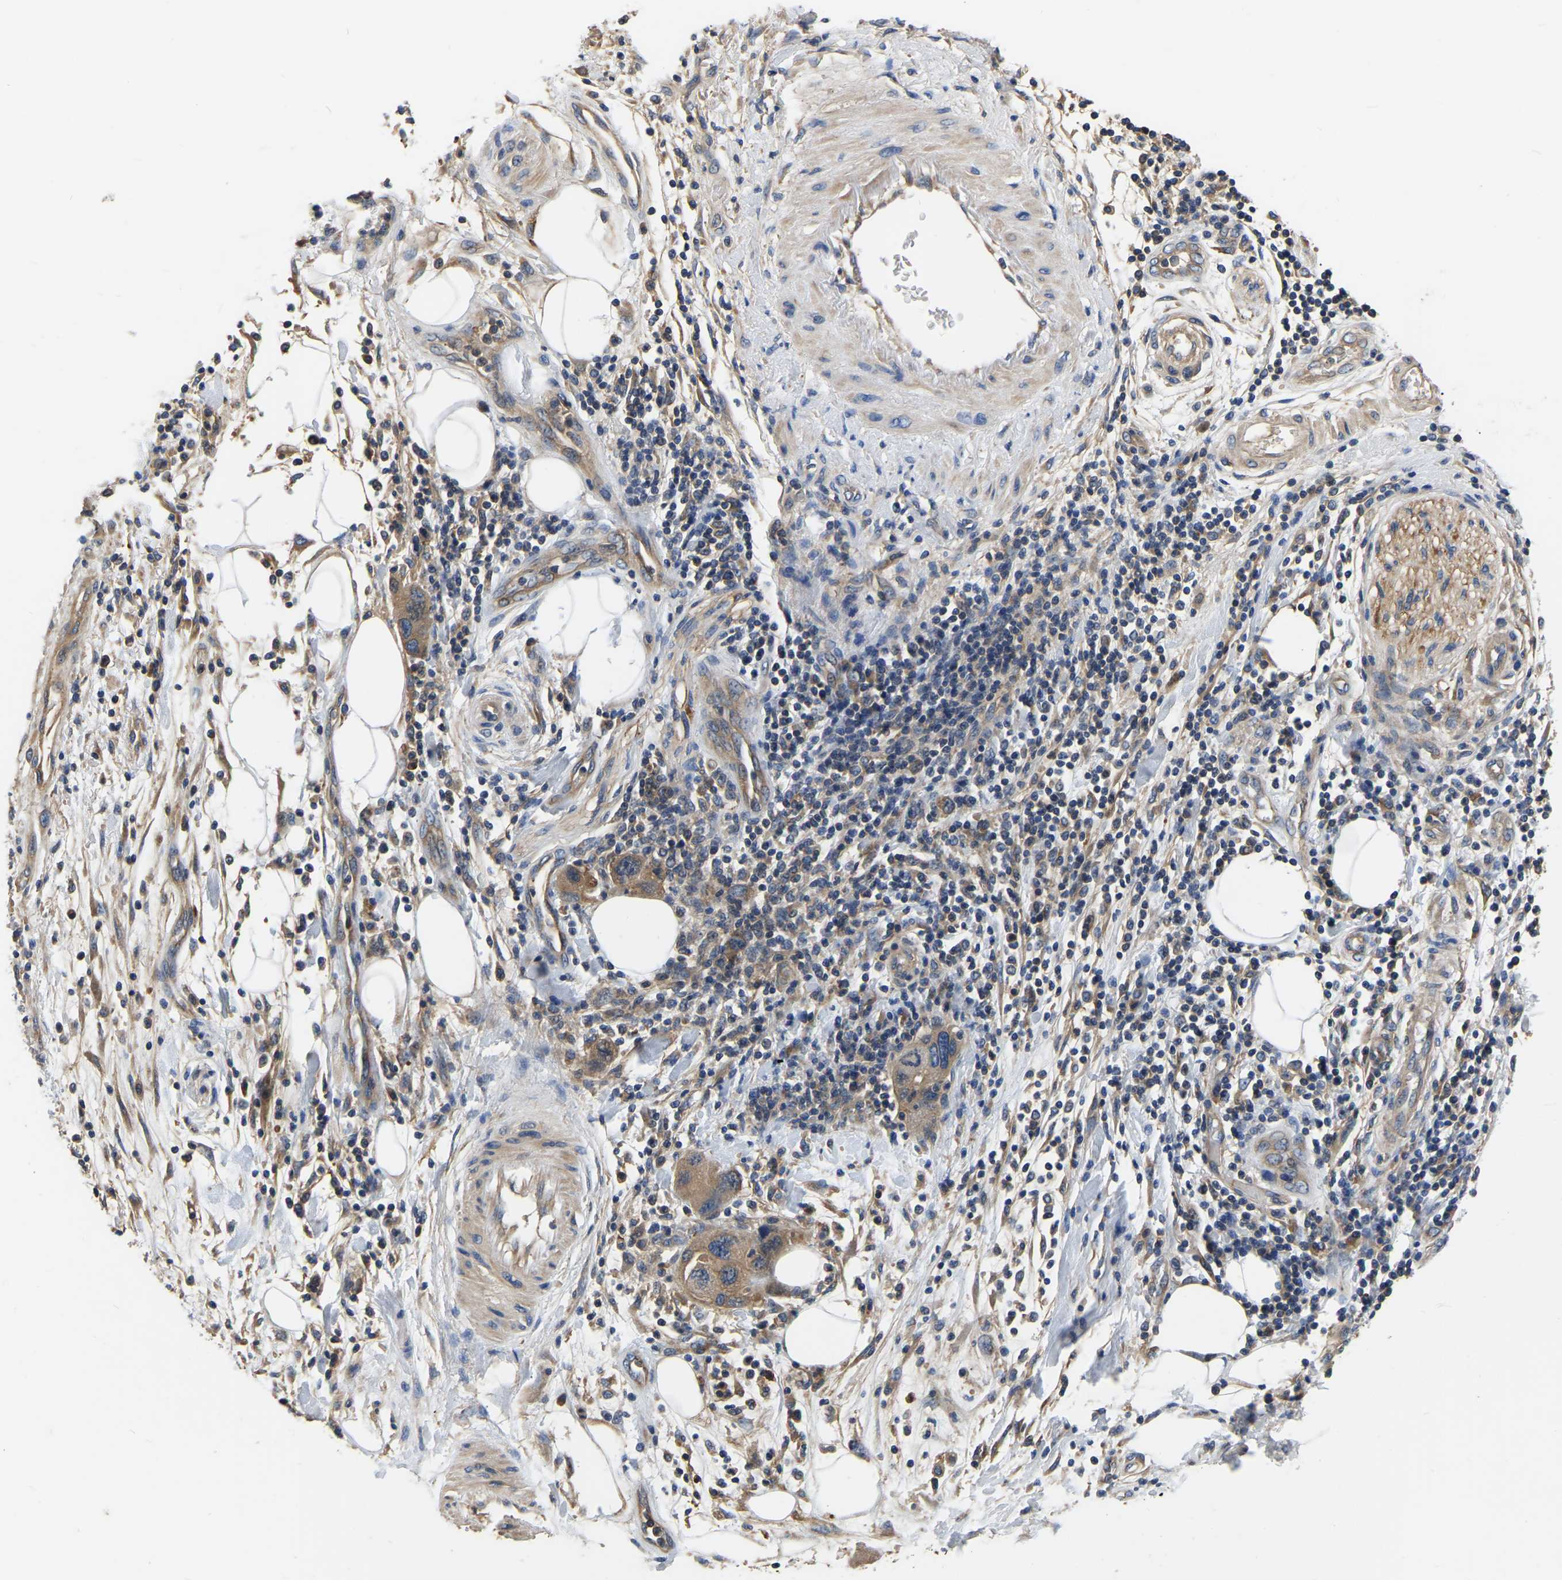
{"staining": {"intensity": "moderate", "quantity": ">75%", "location": "cytoplasmic/membranous"}, "tissue": "pancreatic cancer", "cell_type": "Tumor cells", "image_type": "cancer", "snomed": [{"axis": "morphology", "description": "Normal tissue, NOS"}, {"axis": "morphology", "description": "Adenocarcinoma, NOS"}, {"axis": "topography", "description": "Pancreas"}], "caption": "Immunohistochemical staining of human pancreatic cancer (adenocarcinoma) shows medium levels of moderate cytoplasmic/membranous protein staining in approximately >75% of tumor cells. (brown staining indicates protein expression, while blue staining denotes nuclei).", "gene": "GARS1", "patient": {"sex": "female", "age": 71}}